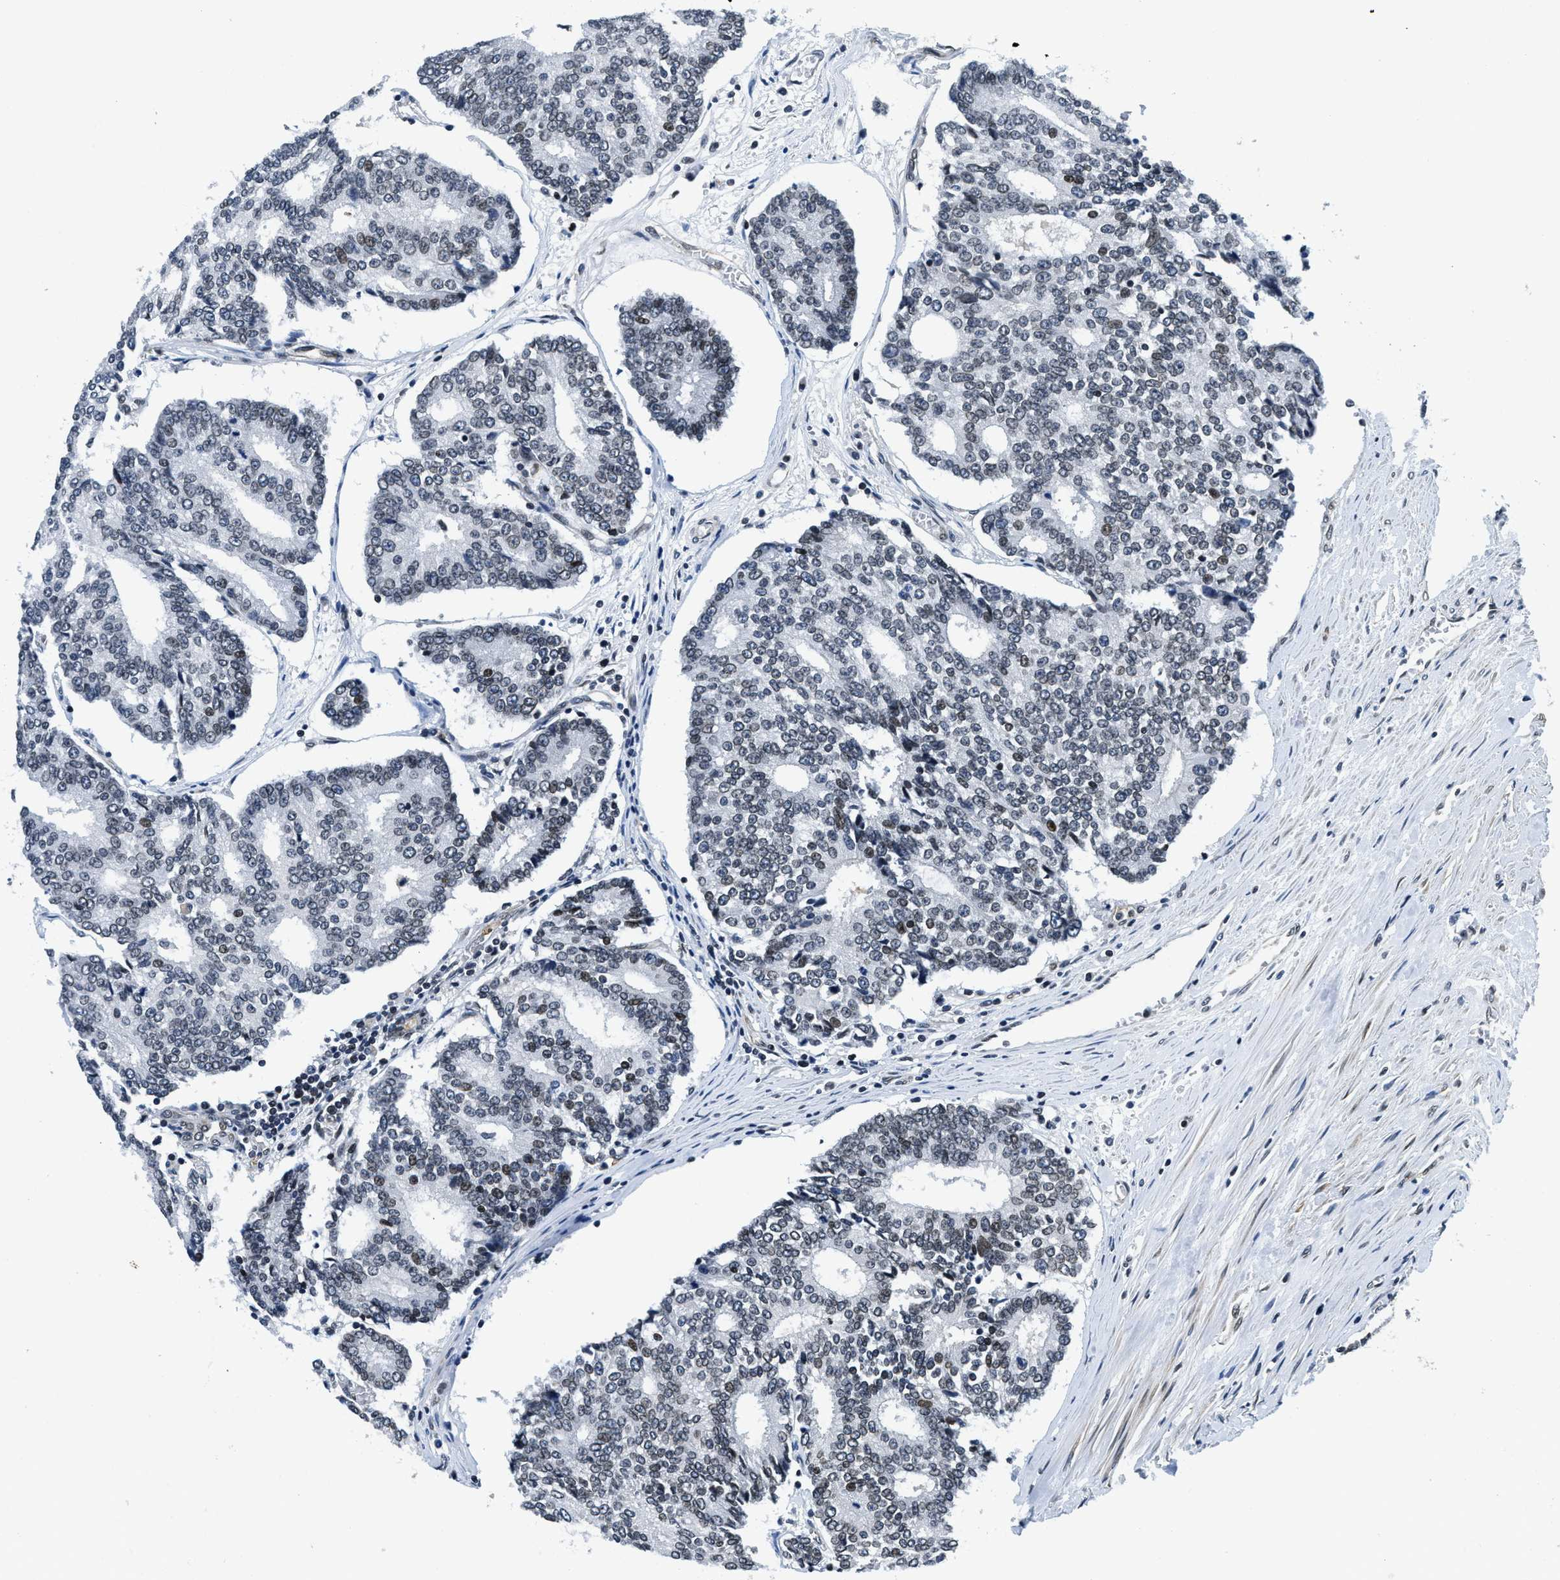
{"staining": {"intensity": "weak", "quantity": "<25%", "location": "nuclear"}, "tissue": "prostate cancer", "cell_type": "Tumor cells", "image_type": "cancer", "snomed": [{"axis": "morphology", "description": "Adenocarcinoma, High grade"}, {"axis": "topography", "description": "Prostate"}], "caption": "Immunohistochemistry (IHC) micrograph of human prostate cancer (high-grade adenocarcinoma) stained for a protein (brown), which reveals no positivity in tumor cells. The staining is performed using DAB (3,3'-diaminobenzidine) brown chromogen with nuclei counter-stained in using hematoxylin.", "gene": "ZC3HC1", "patient": {"sex": "male", "age": 55}}